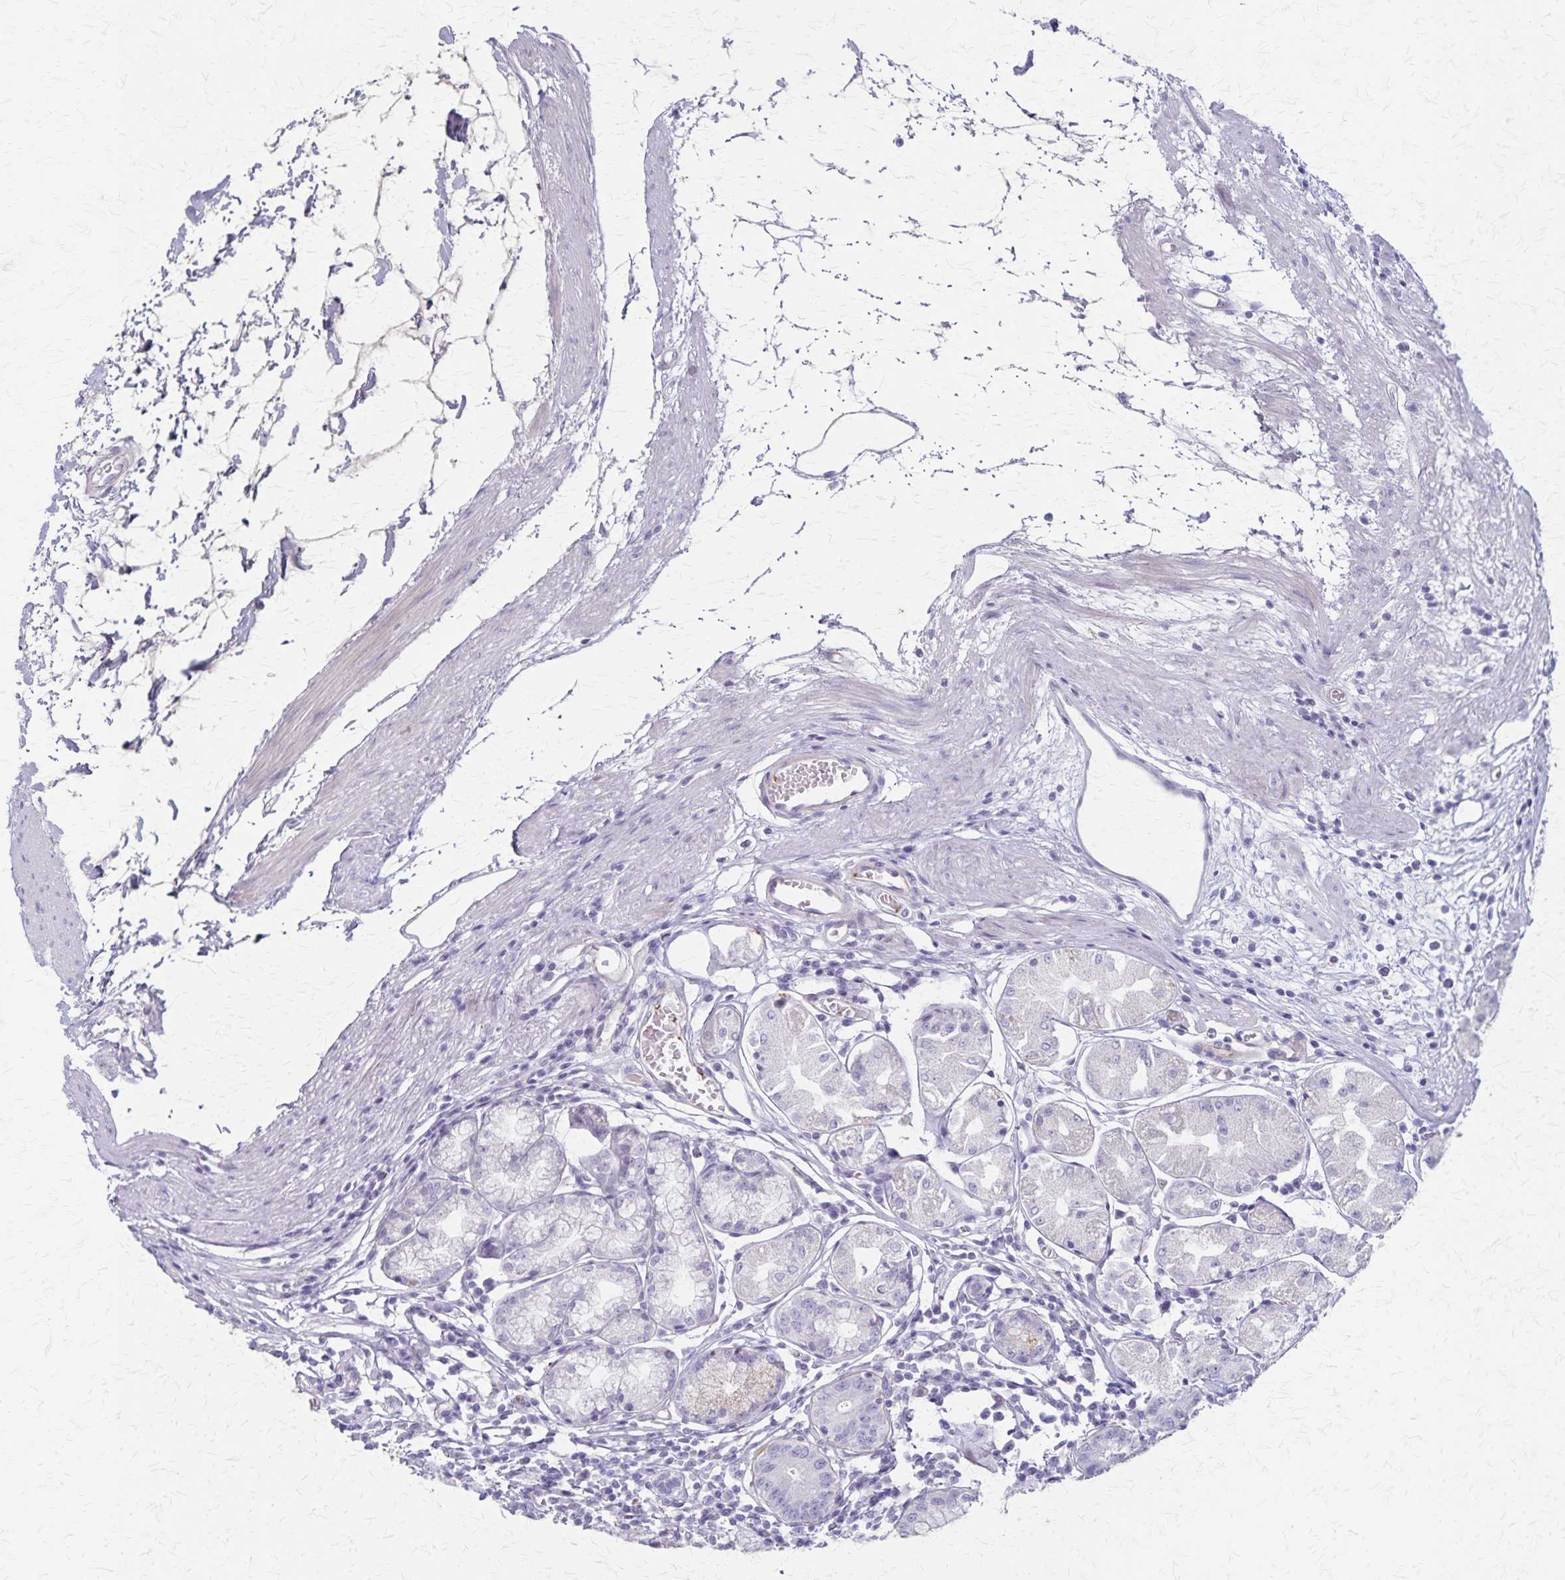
{"staining": {"intensity": "negative", "quantity": "none", "location": "none"}, "tissue": "stomach", "cell_type": "Glandular cells", "image_type": "normal", "snomed": [{"axis": "morphology", "description": "Normal tissue, NOS"}, {"axis": "topography", "description": "Stomach"}], "caption": "Immunohistochemistry (IHC) image of benign human stomach stained for a protein (brown), which reveals no expression in glandular cells.", "gene": "RASL10B", "patient": {"sex": "male", "age": 55}}